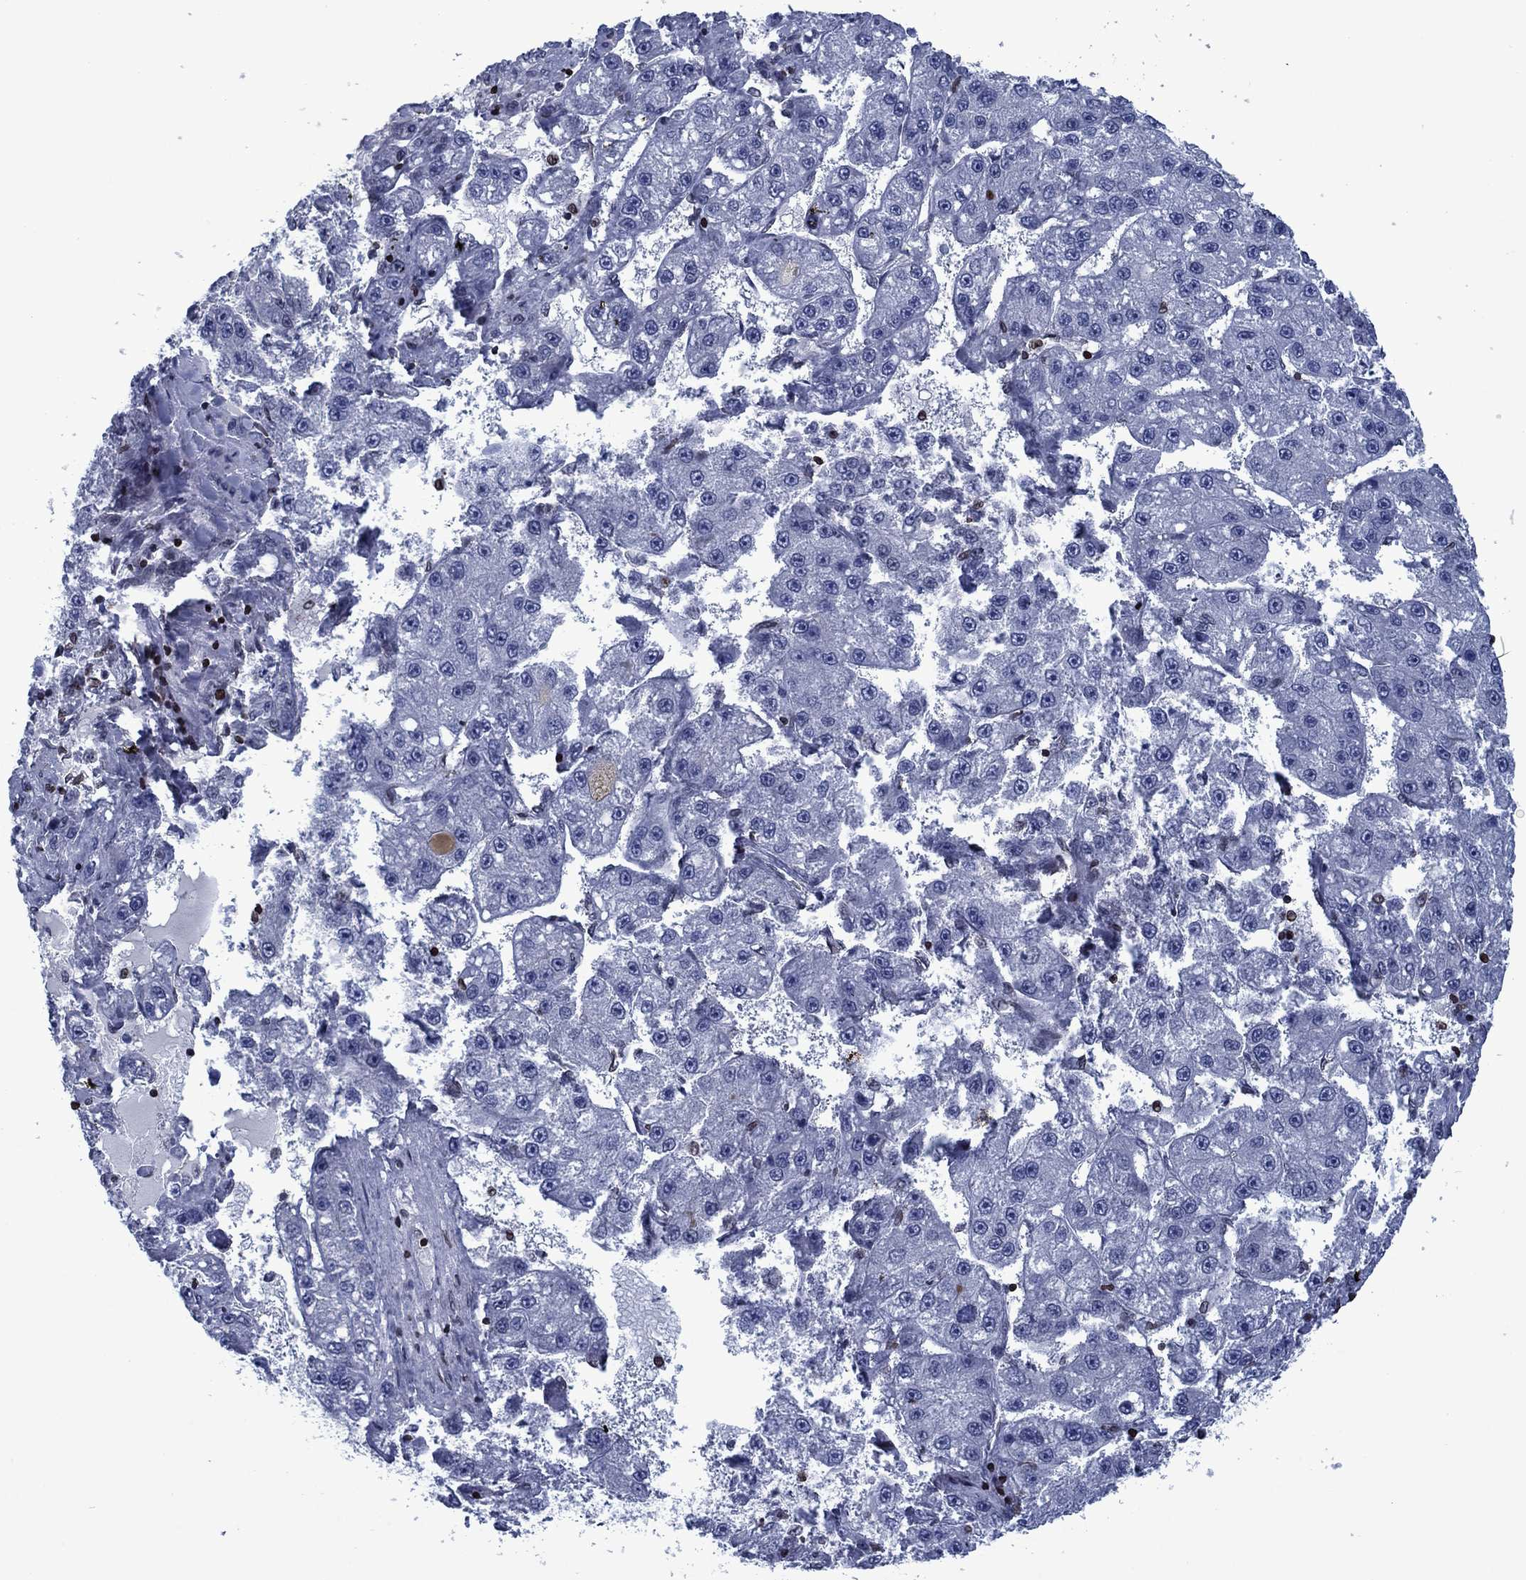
{"staining": {"intensity": "negative", "quantity": "none", "location": "none"}, "tissue": "liver cancer", "cell_type": "Tumor cells", "image_type": "cancer", "snomed": [{"axis": "morphology", "description": "Carcinoma, Hepatocellular, NOS"}, {"axis": "topography", "description": "Liver"}], "caption": "DAB (3,3'-diaminobenzidine) immunohistochemical staining of liver cancer (hepatocellular carcinoma) exhibits no significant expression in tumor cells. (Stains: DAB immunohistochemistry with hematoxylin counter stain, Microscopy: brightfield microscopy at high magnification).", "gene": "SLA", "patient": {"sex": "female", "age": 65}}